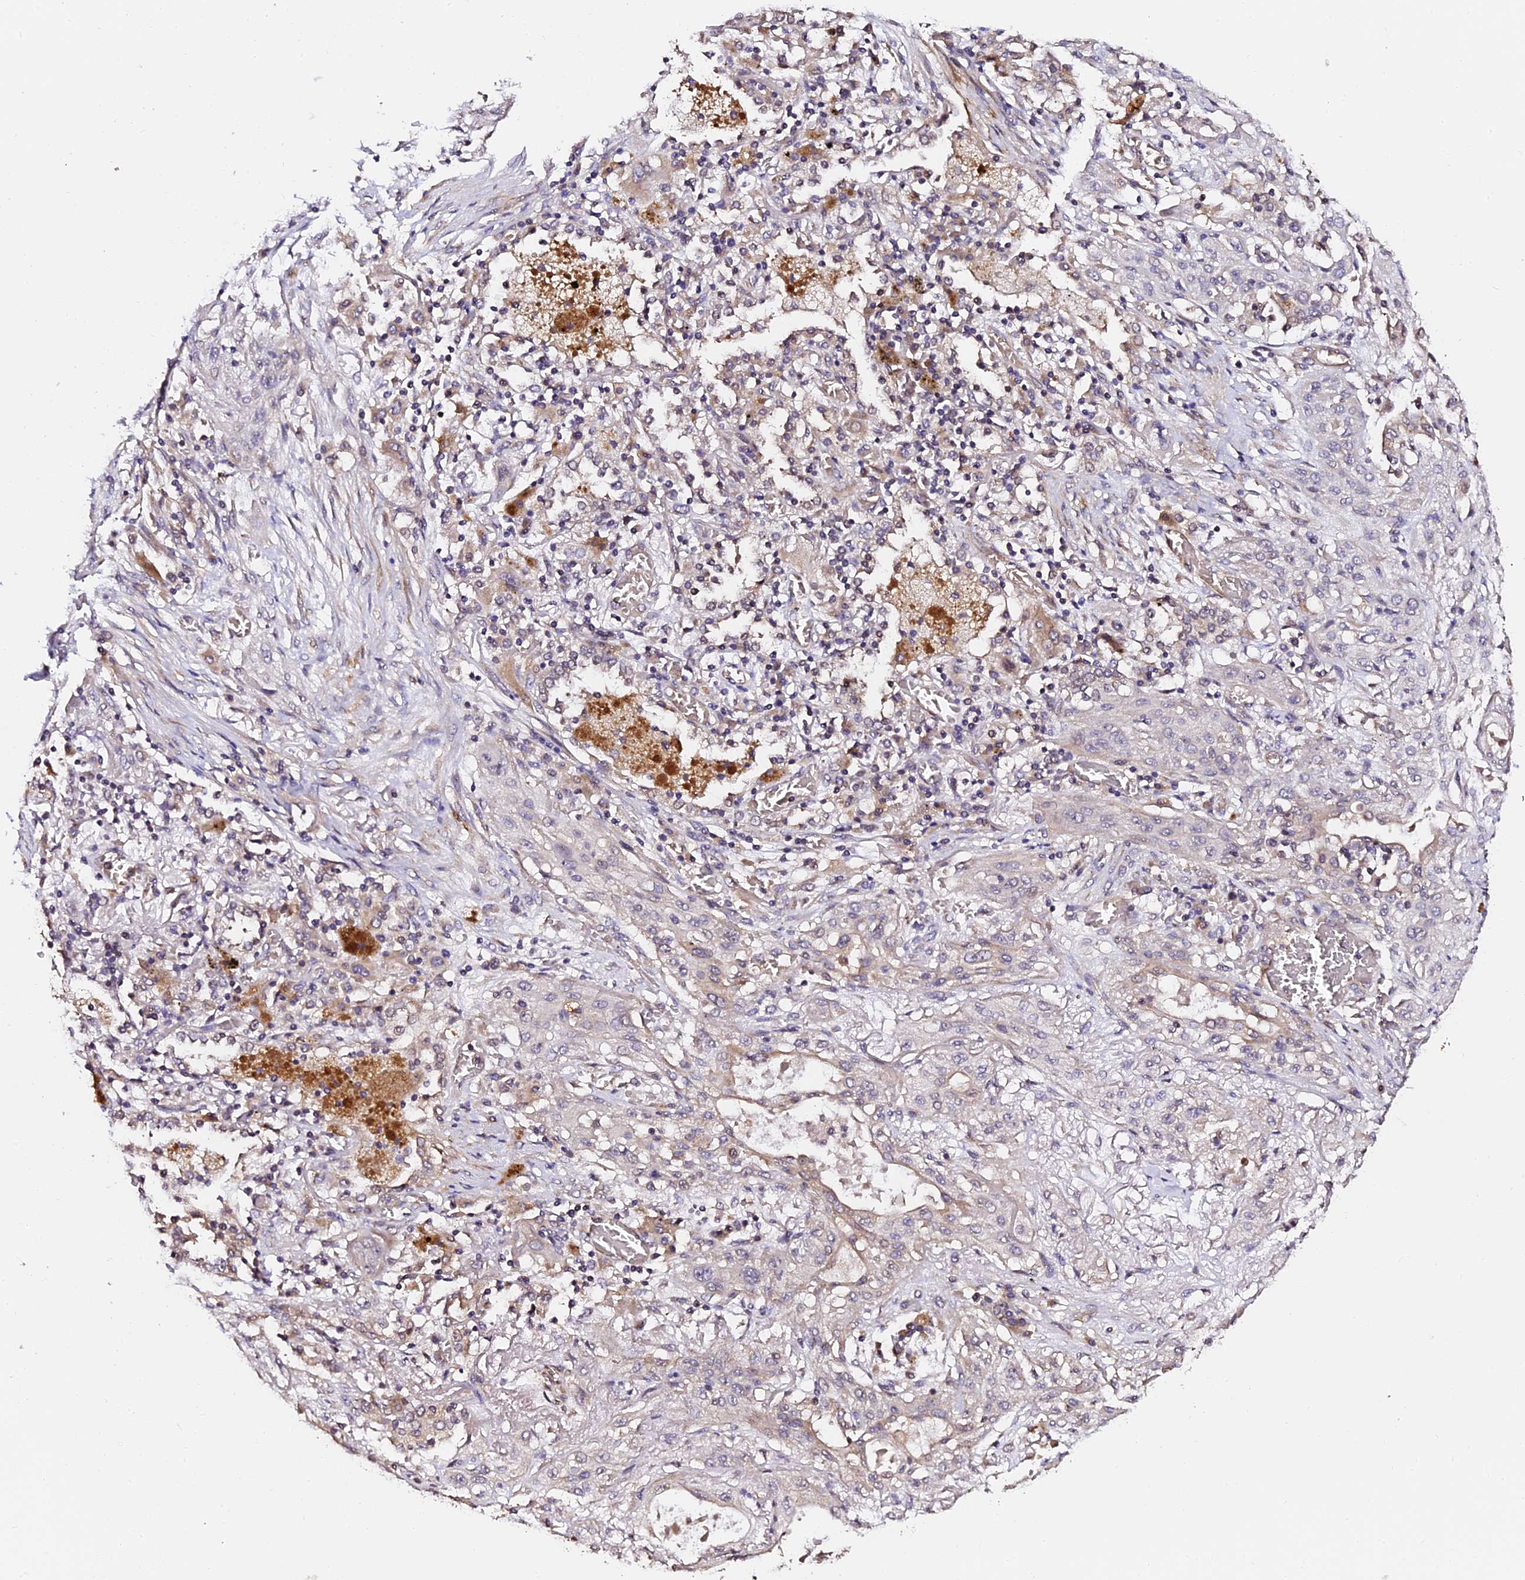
{"staining": {"intensity": "negative", "quantity": "none", "location": "none"}, "tissue": "lung cancer", "cell_type": "Tumor cells", "image_type": "cancer", "snomed": [{"axis": "morphology", "description": "Squamous cell carcinoma, NOS"}, {"axis": "topography", "description": "Lung"}], "caption": "This is an IHC histopathology image of lung squamous cell carcinoma. There is no expression in tumor cells.", "gene": "TDO2", "patient": {"sex": "female", "age": 47}}